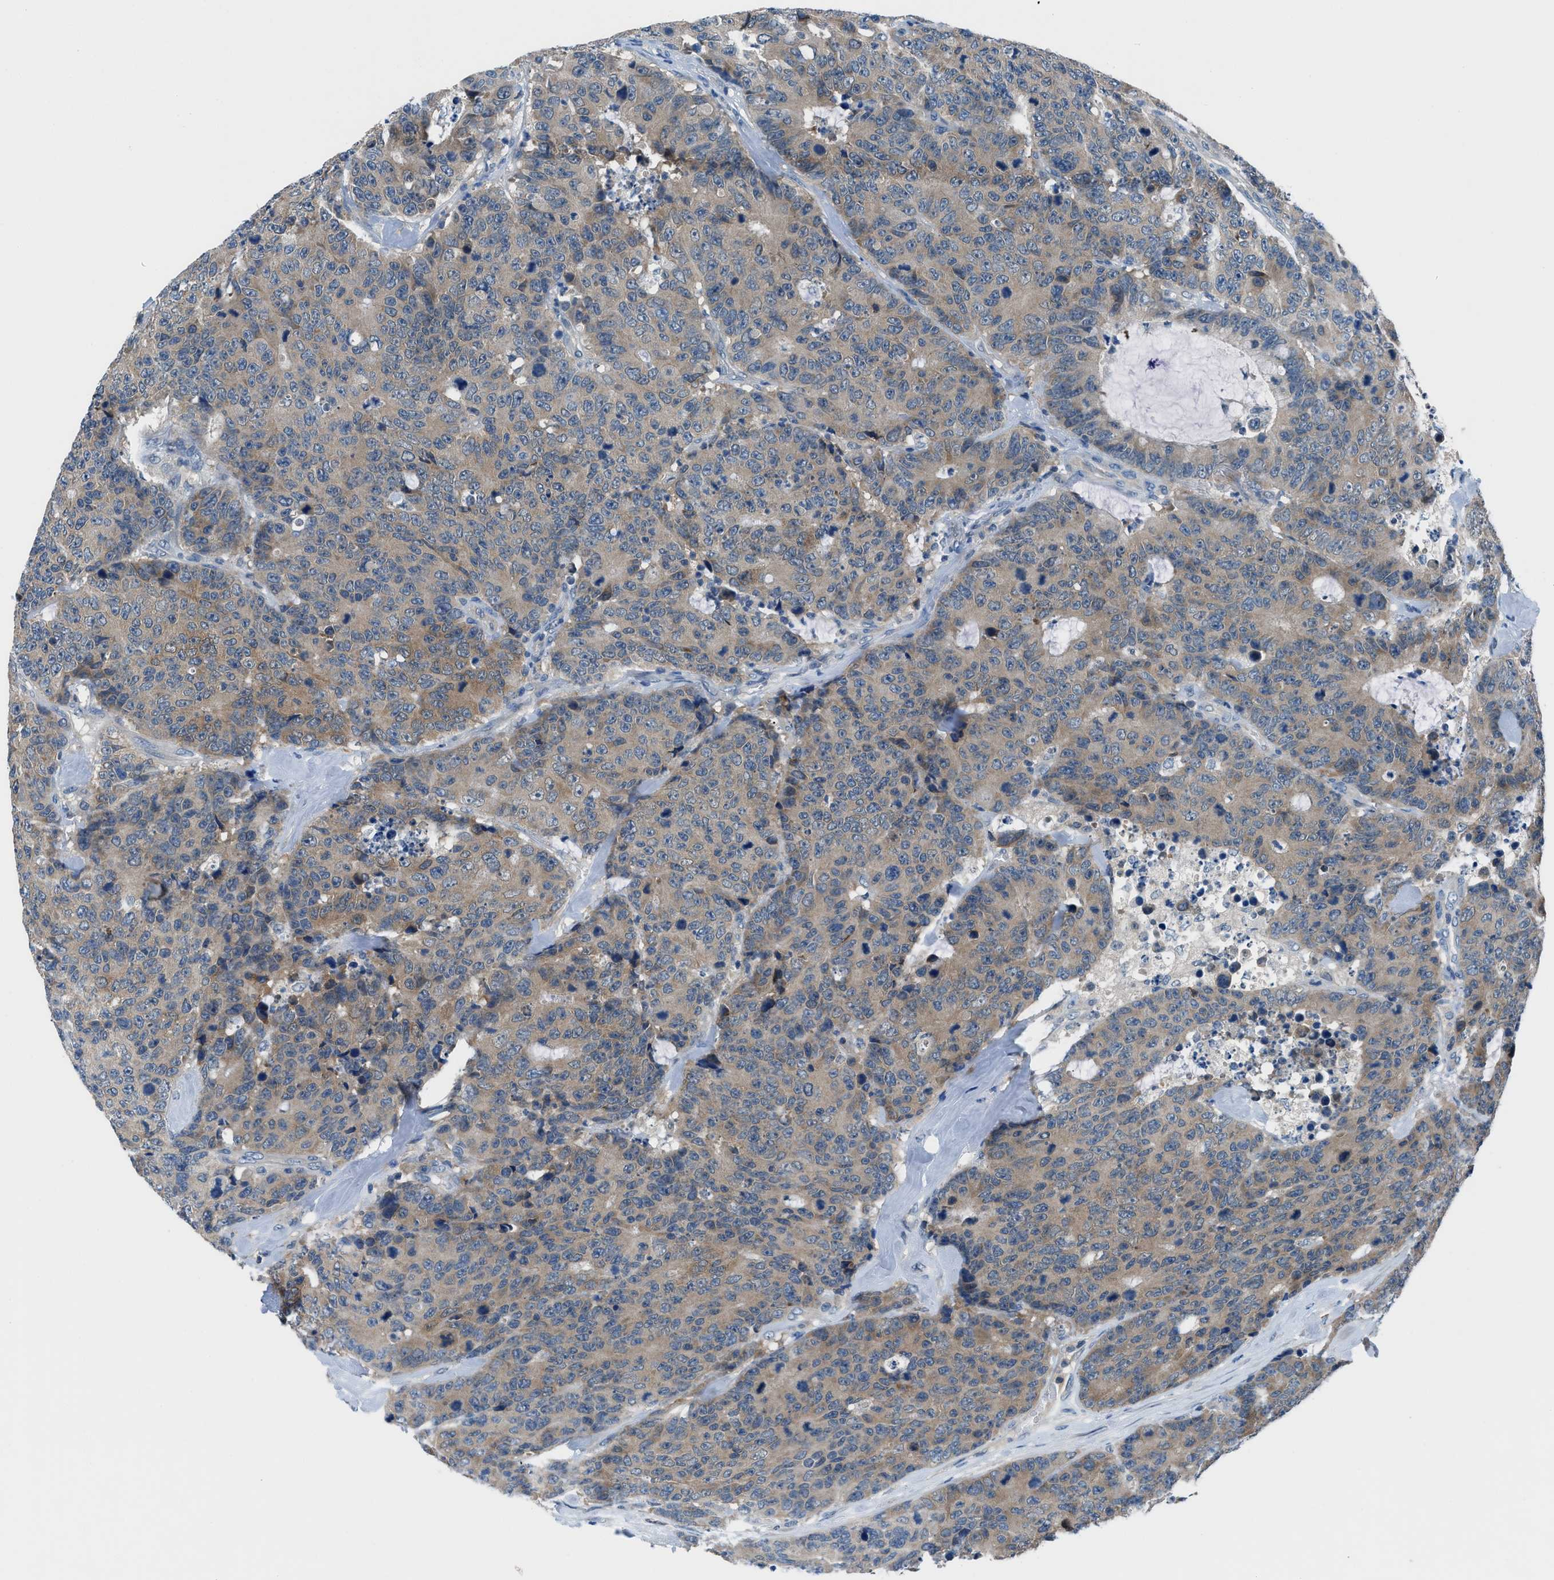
{"staining": {"intensity": "weak", "quantity": ">75%", "location": "cytoplasmic/membranous"}, "tissue": "colorectal cancer", "cell_type": "Tumor cells", "image_type": "cancer", "snomed": [{"axis": "morphology", "description": "Adenocarcinoma, NOS"}, {"axis": "topography", "description": "Colon"}], "caption": "Colorectal adenocarcinoma was stained to show a protein in brown. There is low levels of weak cytoplasmic/membranous staining in approximately >75% of tumor cells.", "gene": "ACP1", "patient": {"sex": "female", "age": 86}}